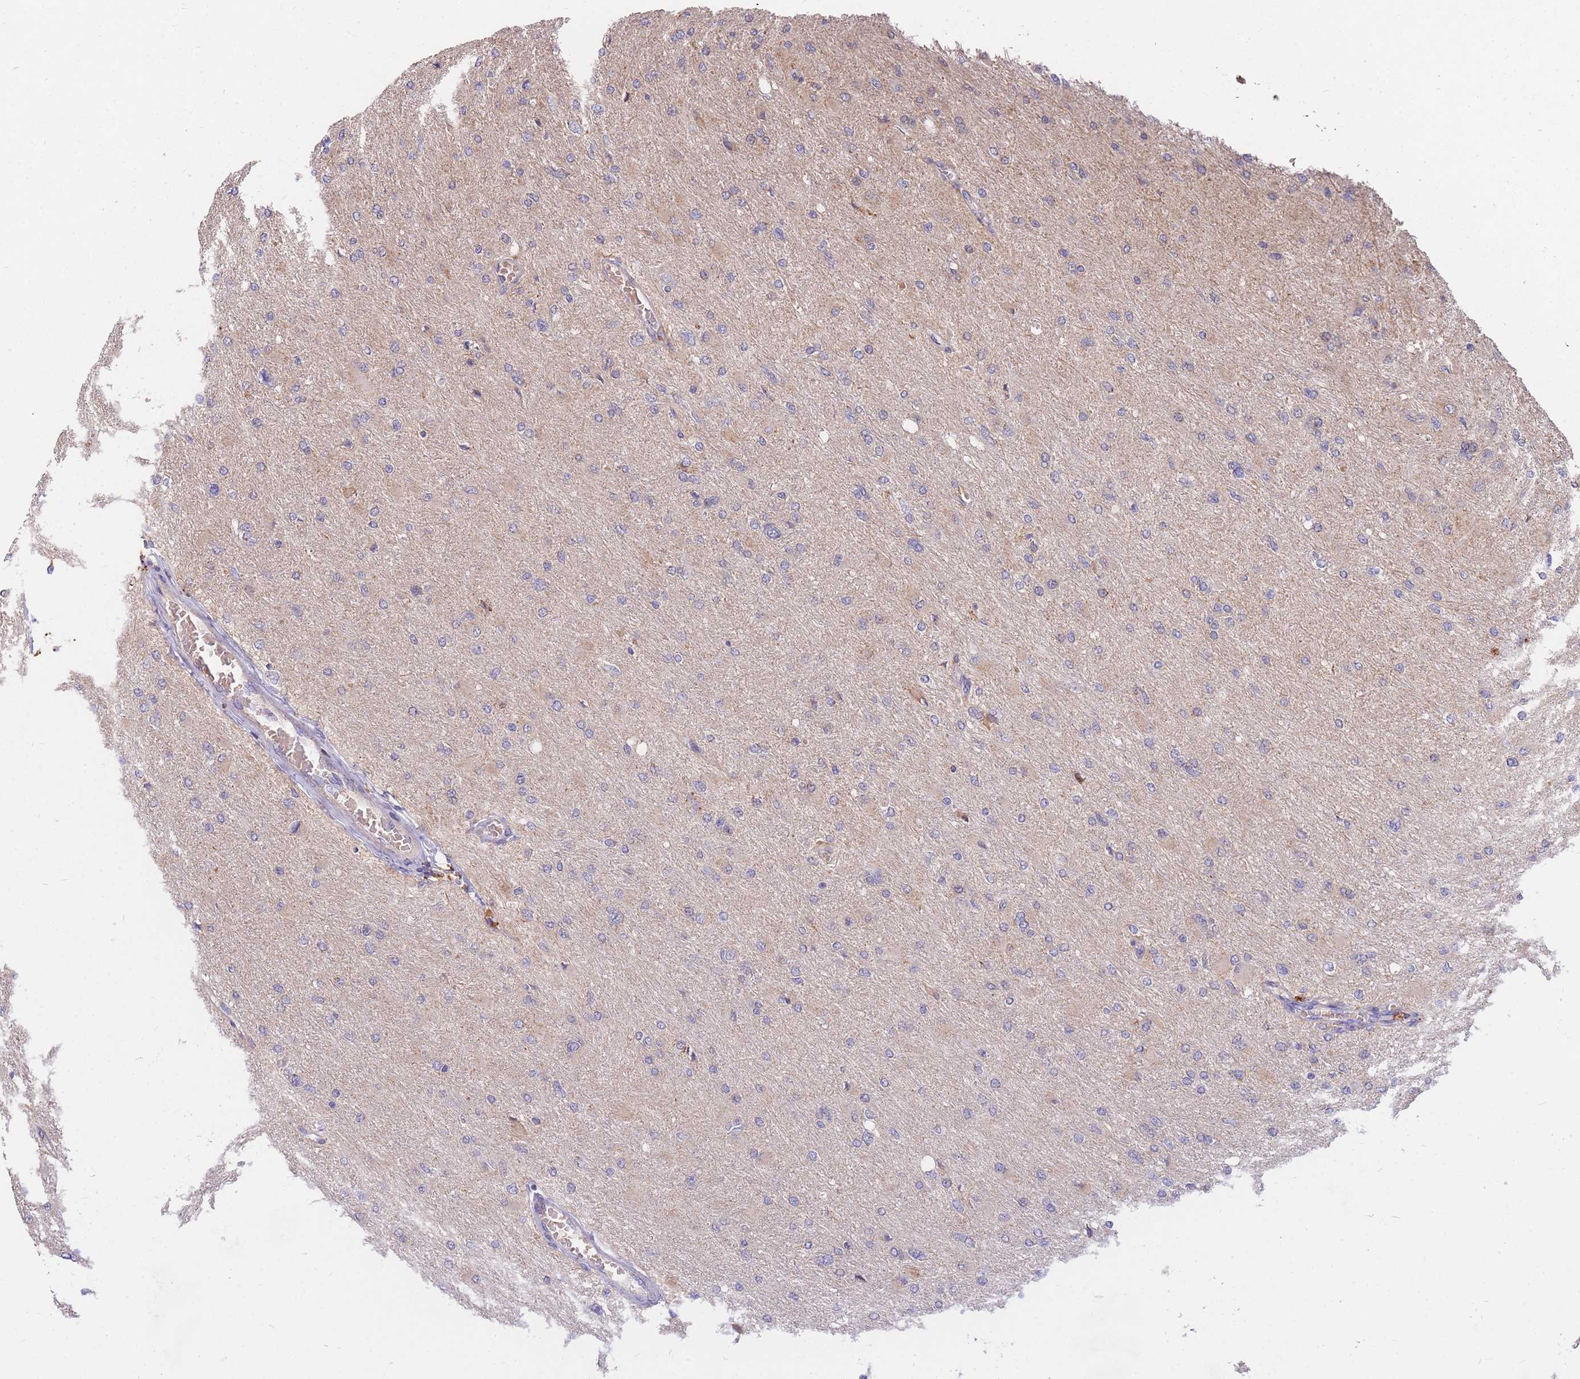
{"staining": {"intensity": "weak", "quantity": "<25%", "location": "cytoplasmic/membranous"}, "tissue": "glioma", "cell_type": "Tumor cells", "image_type": "cancer", "snomed": [{"axis": "morphology", "description": "Glioma, malignant, High grade"}, {"axis": "topography", "description": "Cerebral cortex"}], "caption": "Immunohistochemistry histopathology image of malignant high-grade glioma stained for a protein (brown), which demonstrates no staining in tumor cells.", "gene": "PTPMT1", "patient": {"sex": "female", "age": 36}}